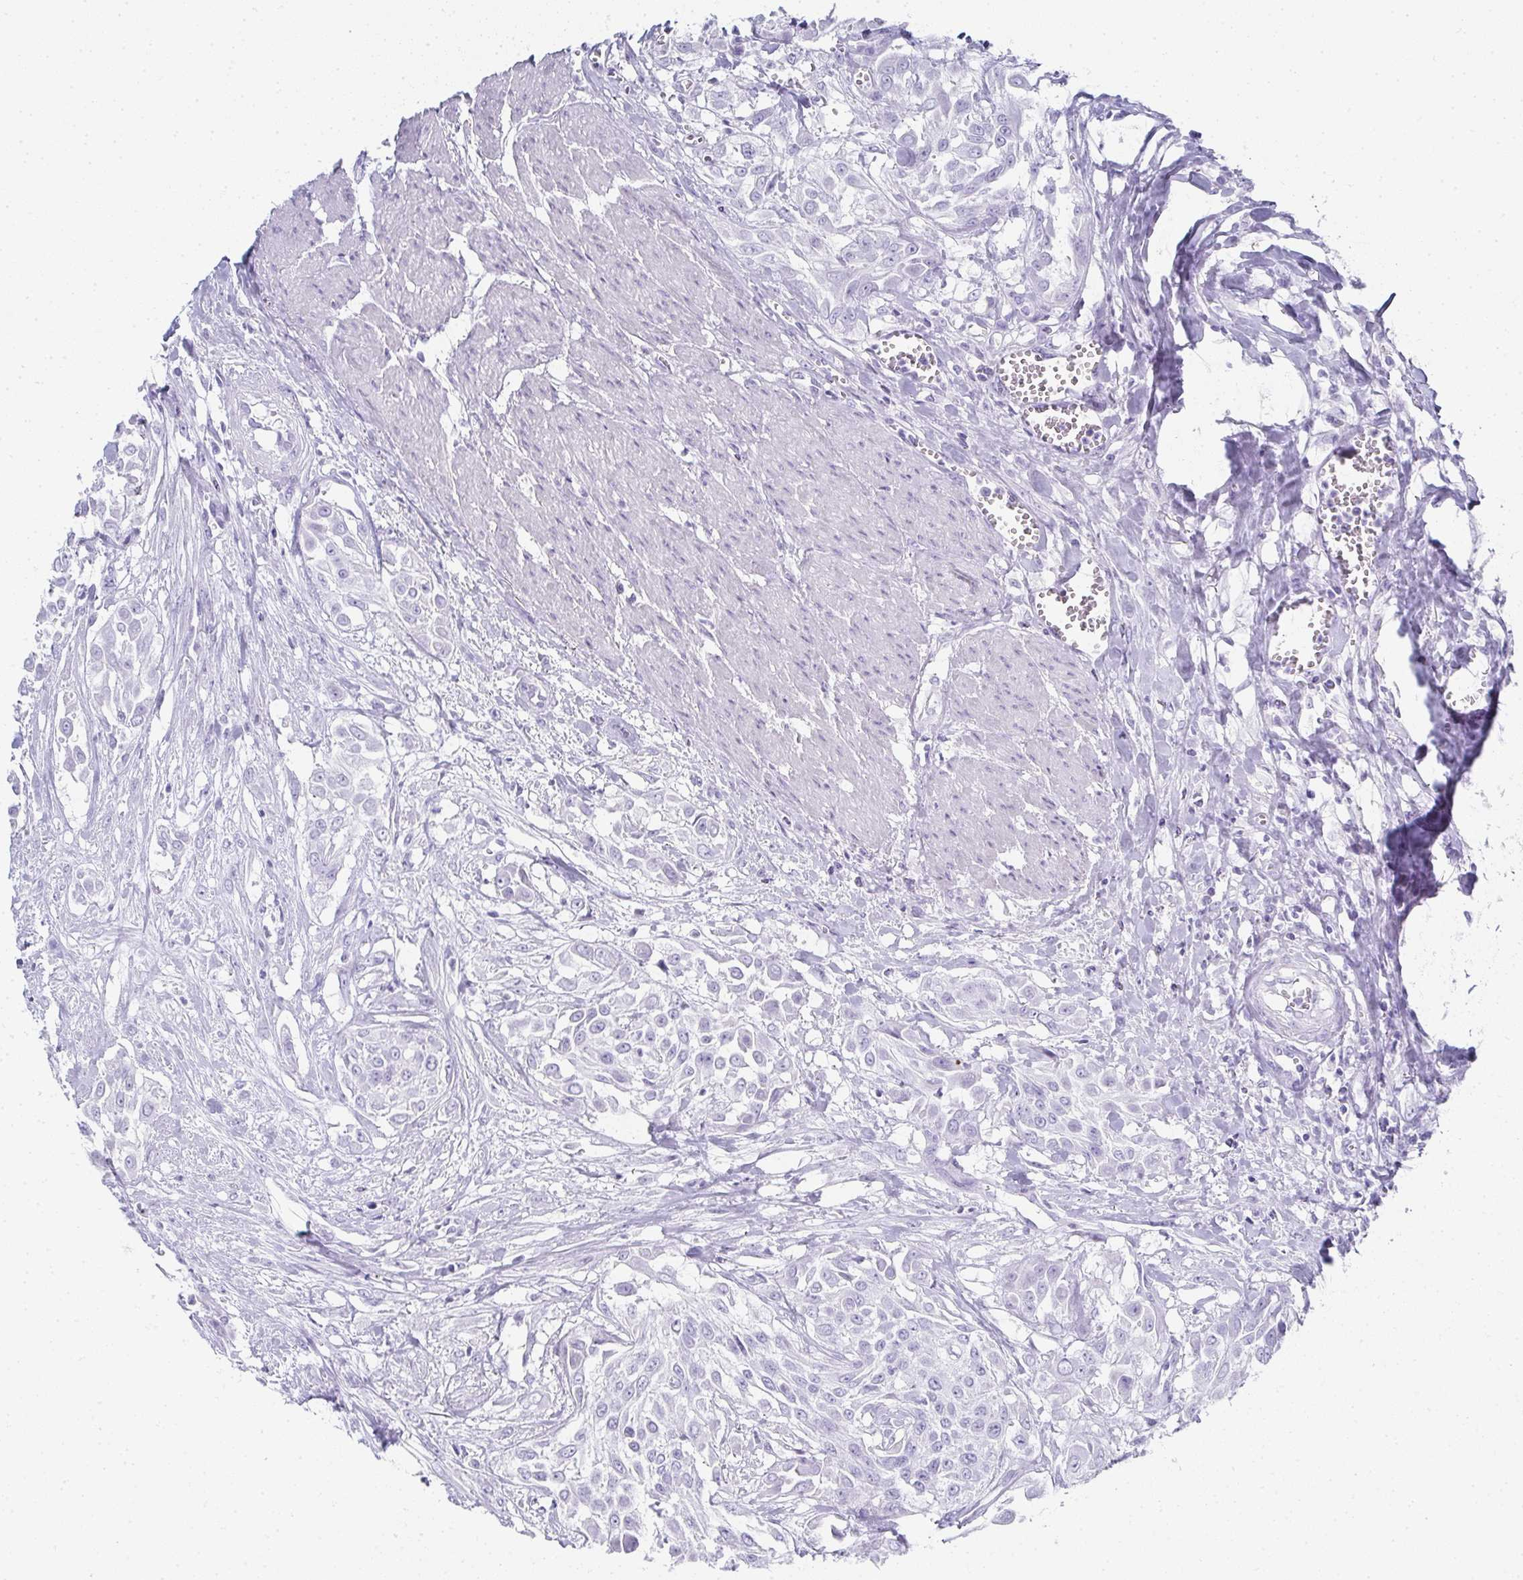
{"staining": {"intensity": "negative", "quantity": "none", "location": "none"}, "tissue": "urothelial cancer", "cell_type": "Tumor cells", "image_type": "cancer", "snomed": [{"axis": "morphology", "description": "Urothelial carcinoma, High grade"}, {"axis": "topography", "description": "Urinary bladder"}], "caption": "Human urothelial cancer stained for a protein using immunohistochemistry (IHC) demonstrates no positivity in tumor cells.", "gene": "SYCP1", "patient": {"sex": "male", "age": 57}}